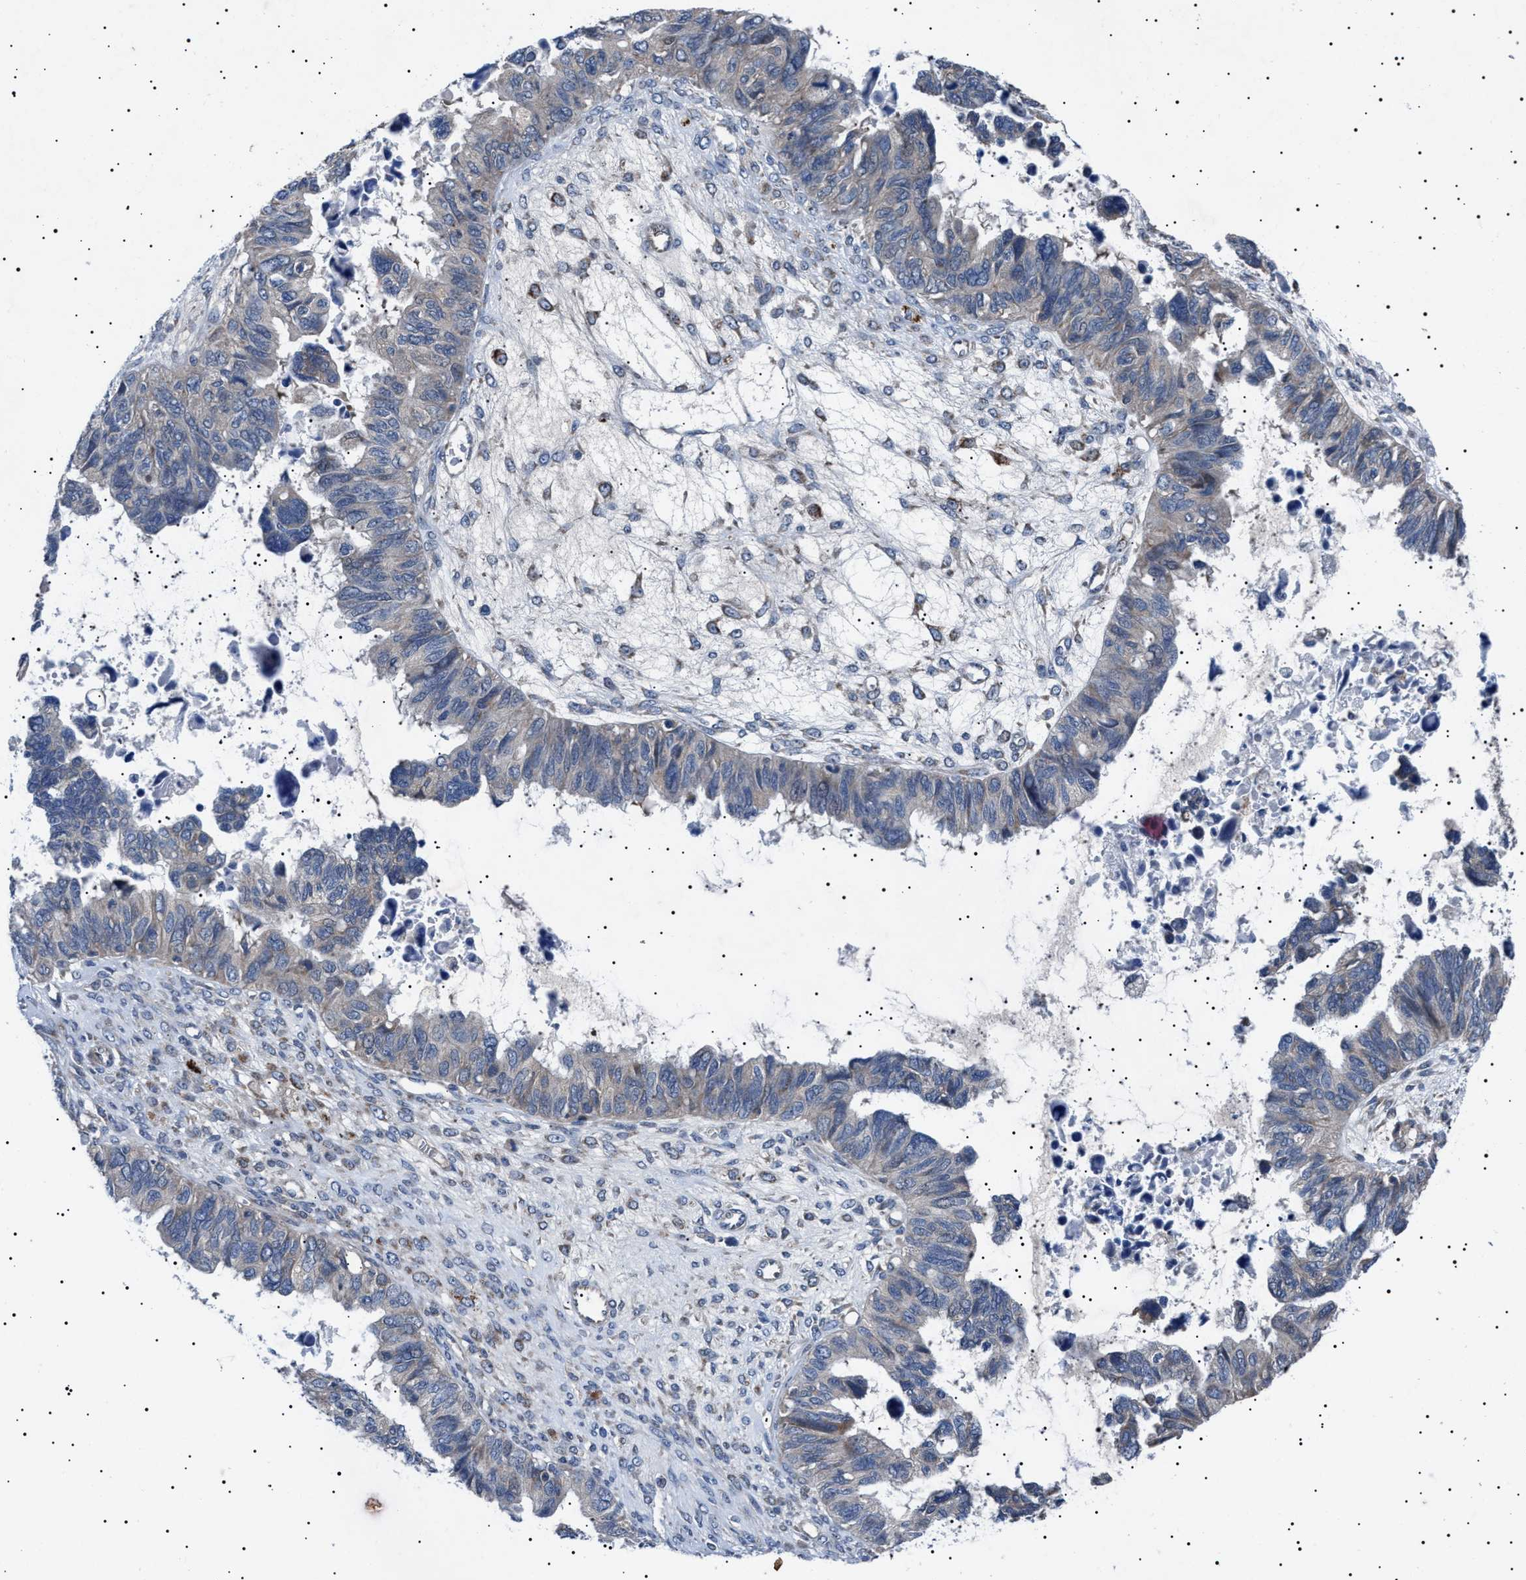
{"staining": {"intensity": "moderate", "quantity": "<25%", "location": "cytoplasmic/membranous"}, "tissue": "ovarian cancer", "cell_type": "Tumor cells", "image_type": "cancer", "snomed": [{"axis": "morphology", "description": "Cystadenocarcinoma, serous, NOS"}, {"axis": "topography", "description": "Ovary"}], "caption": "Protein expression analysis of ovarian serous cystadenocarcinoma reveals moderate cytoplasmic/membranous staining in about <25% of tumor cells.", "gene": "PTRH1", "patient": {"sex": "female", "age": 79}}